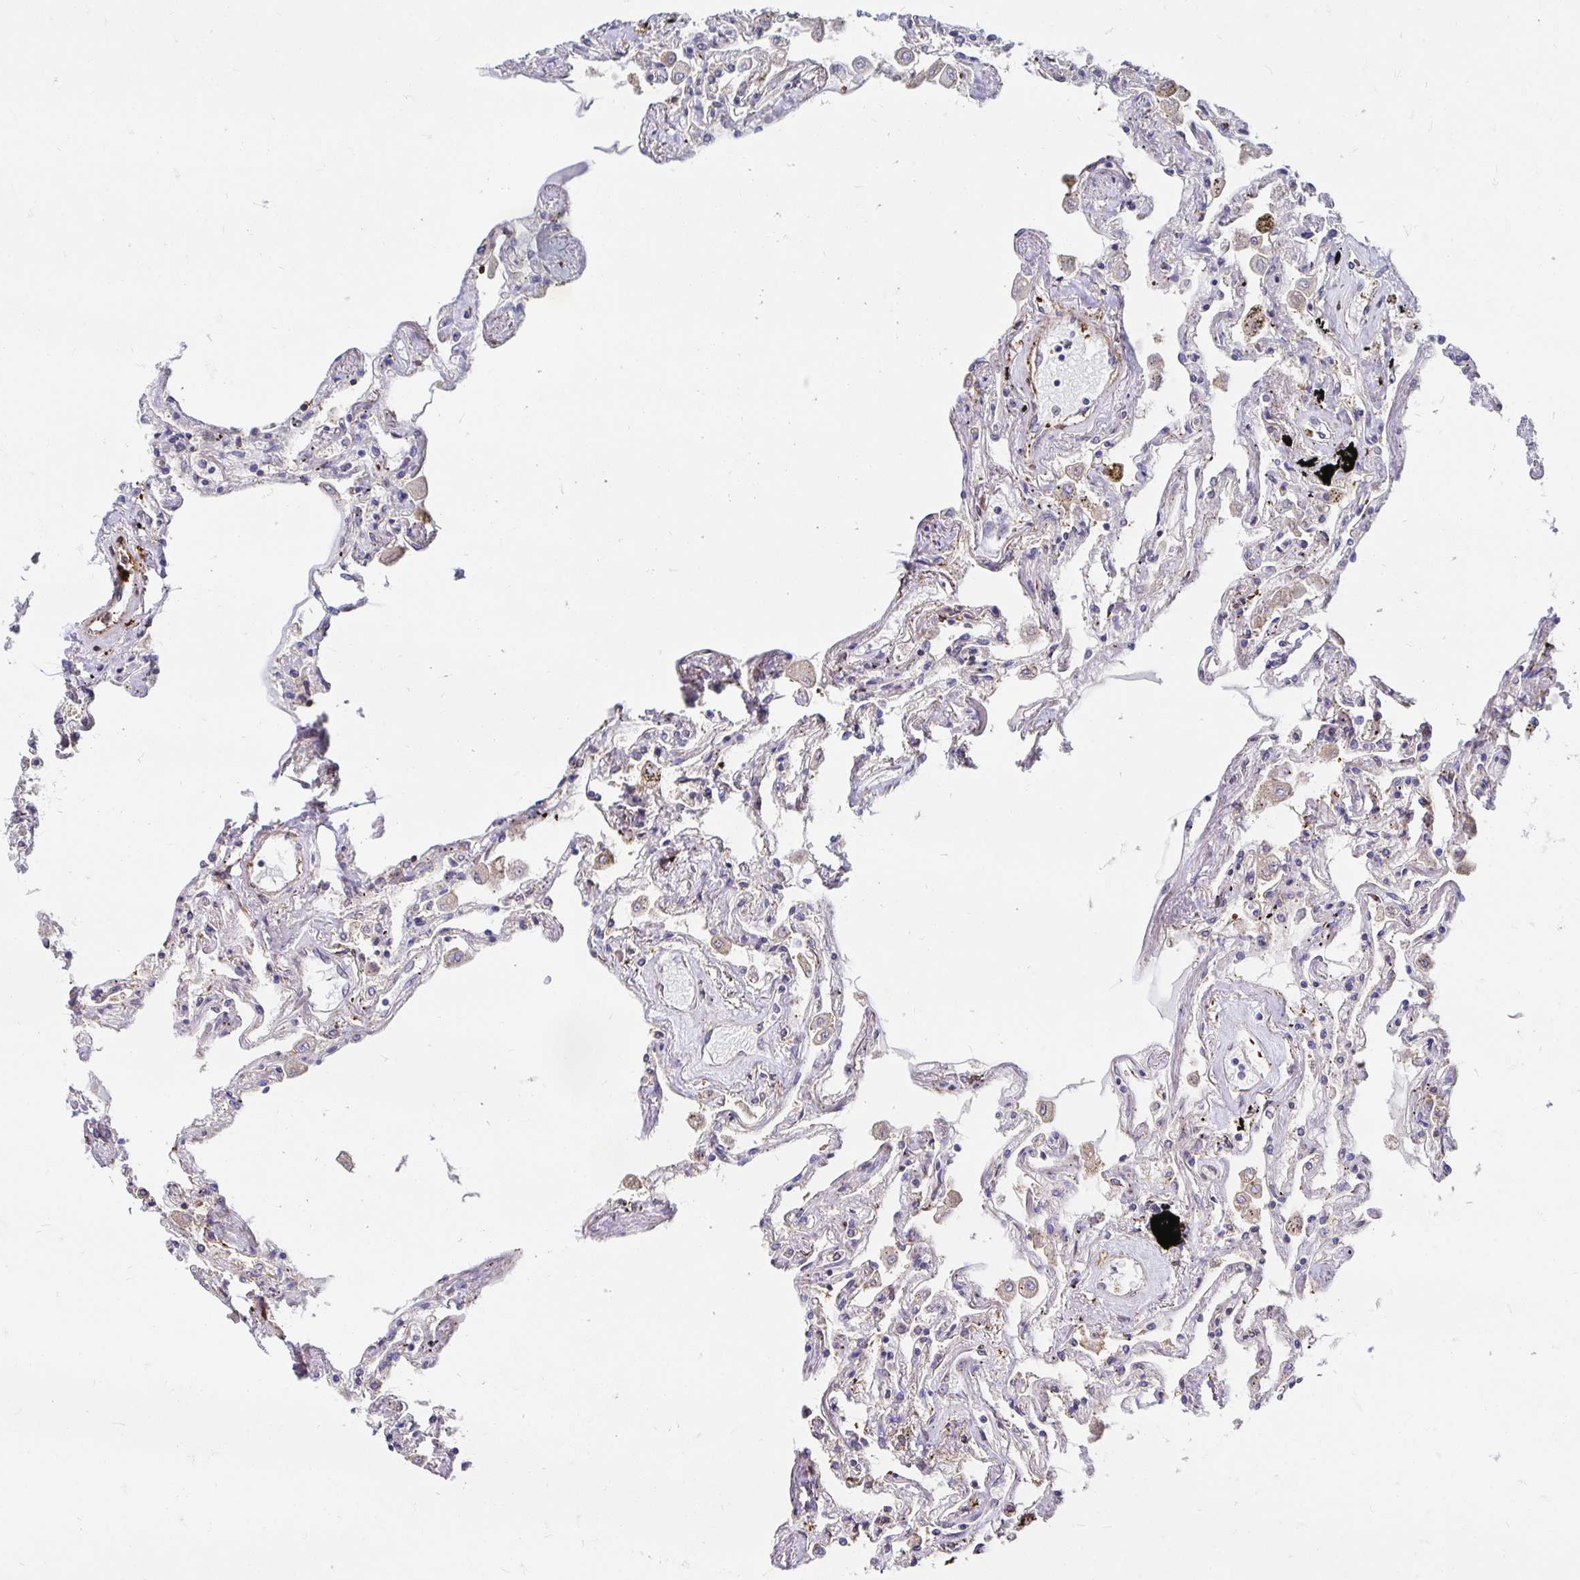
{"staining": {"intensity": "moderate", "quantity": "25%-75%", "location": "cytoplasmic/membranous"}, "tissue": "lung", "cell_type": "Alveolar cells", "image_type": "normal", "snomed": [{"axis": "morphology", "description": "Normal tissue, NOS"}, {"axis": "morphology", "description": "Adenocarcinoma, NOS"}, {"axis": "topography", "description": "Cartilage tissue"}, {"axis": "topography", "description": "Lung"}], "caption": "Immunohistochemistry image of benign human lung stained for a protein (brown), which displays medium levels of moderate cytoplasmic/membranous positivity in approximately 25%-75% of alveolar cells.", "gene": "CDKL1", "patient": {"sex": "female", "age": 67}}